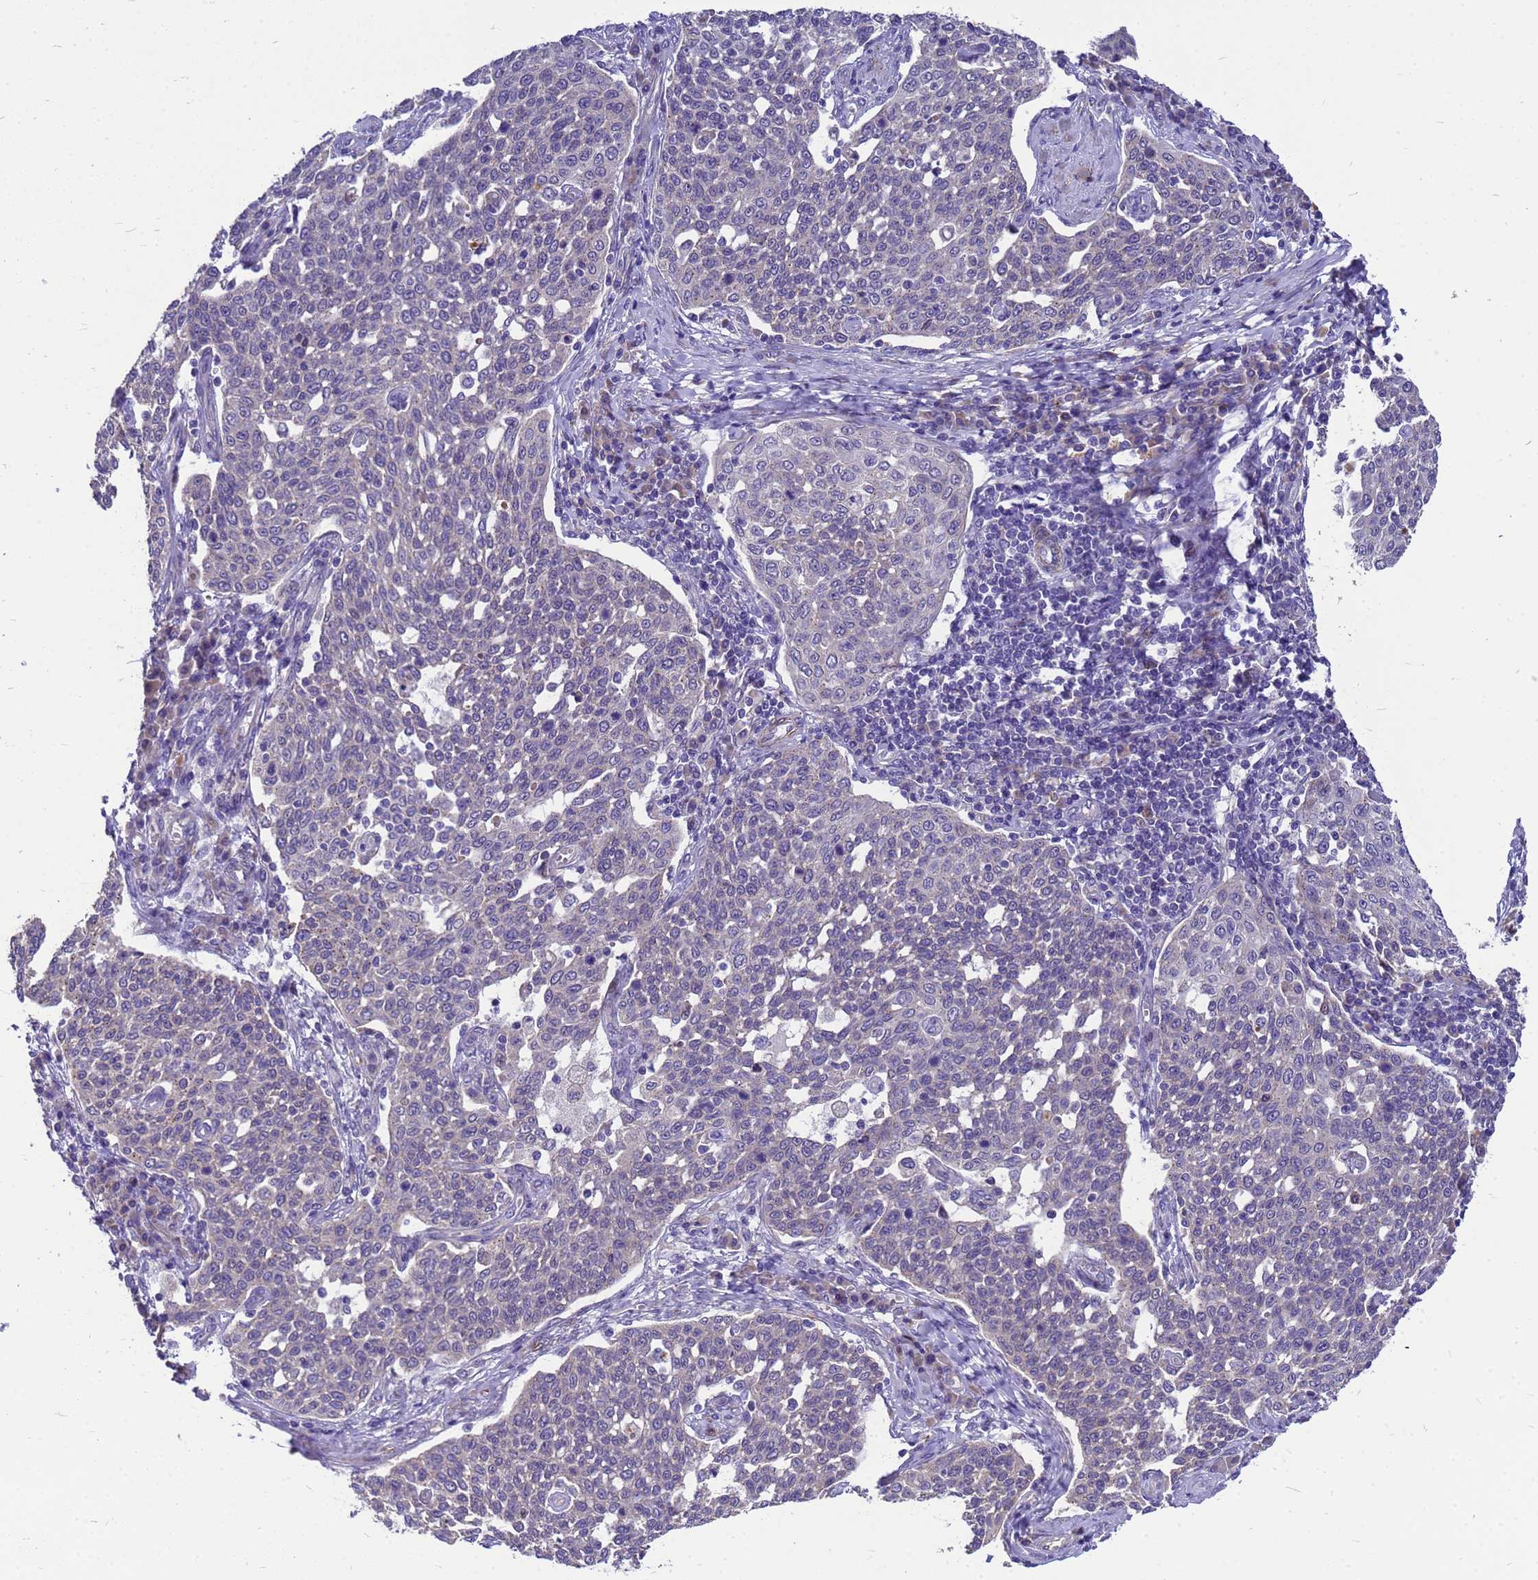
{"staining": {"intensity": "negative", "quantity": "none", "location": "none"}, "tissue": "cervical cancer", "cell_type": "Tumor cells", "image_type": "cancer", "snomed": [{"axis": "morphology", "description": "Squamous cell carcinoma, NOS"}, {"axis": "topography", "description": "Cervix"}], "caption": "The micrograph shows no staining of tumor cells in cervical squamous cell carcinoma.", "gene": "POP7", "patient": {"sex": "female", "age": 34}}